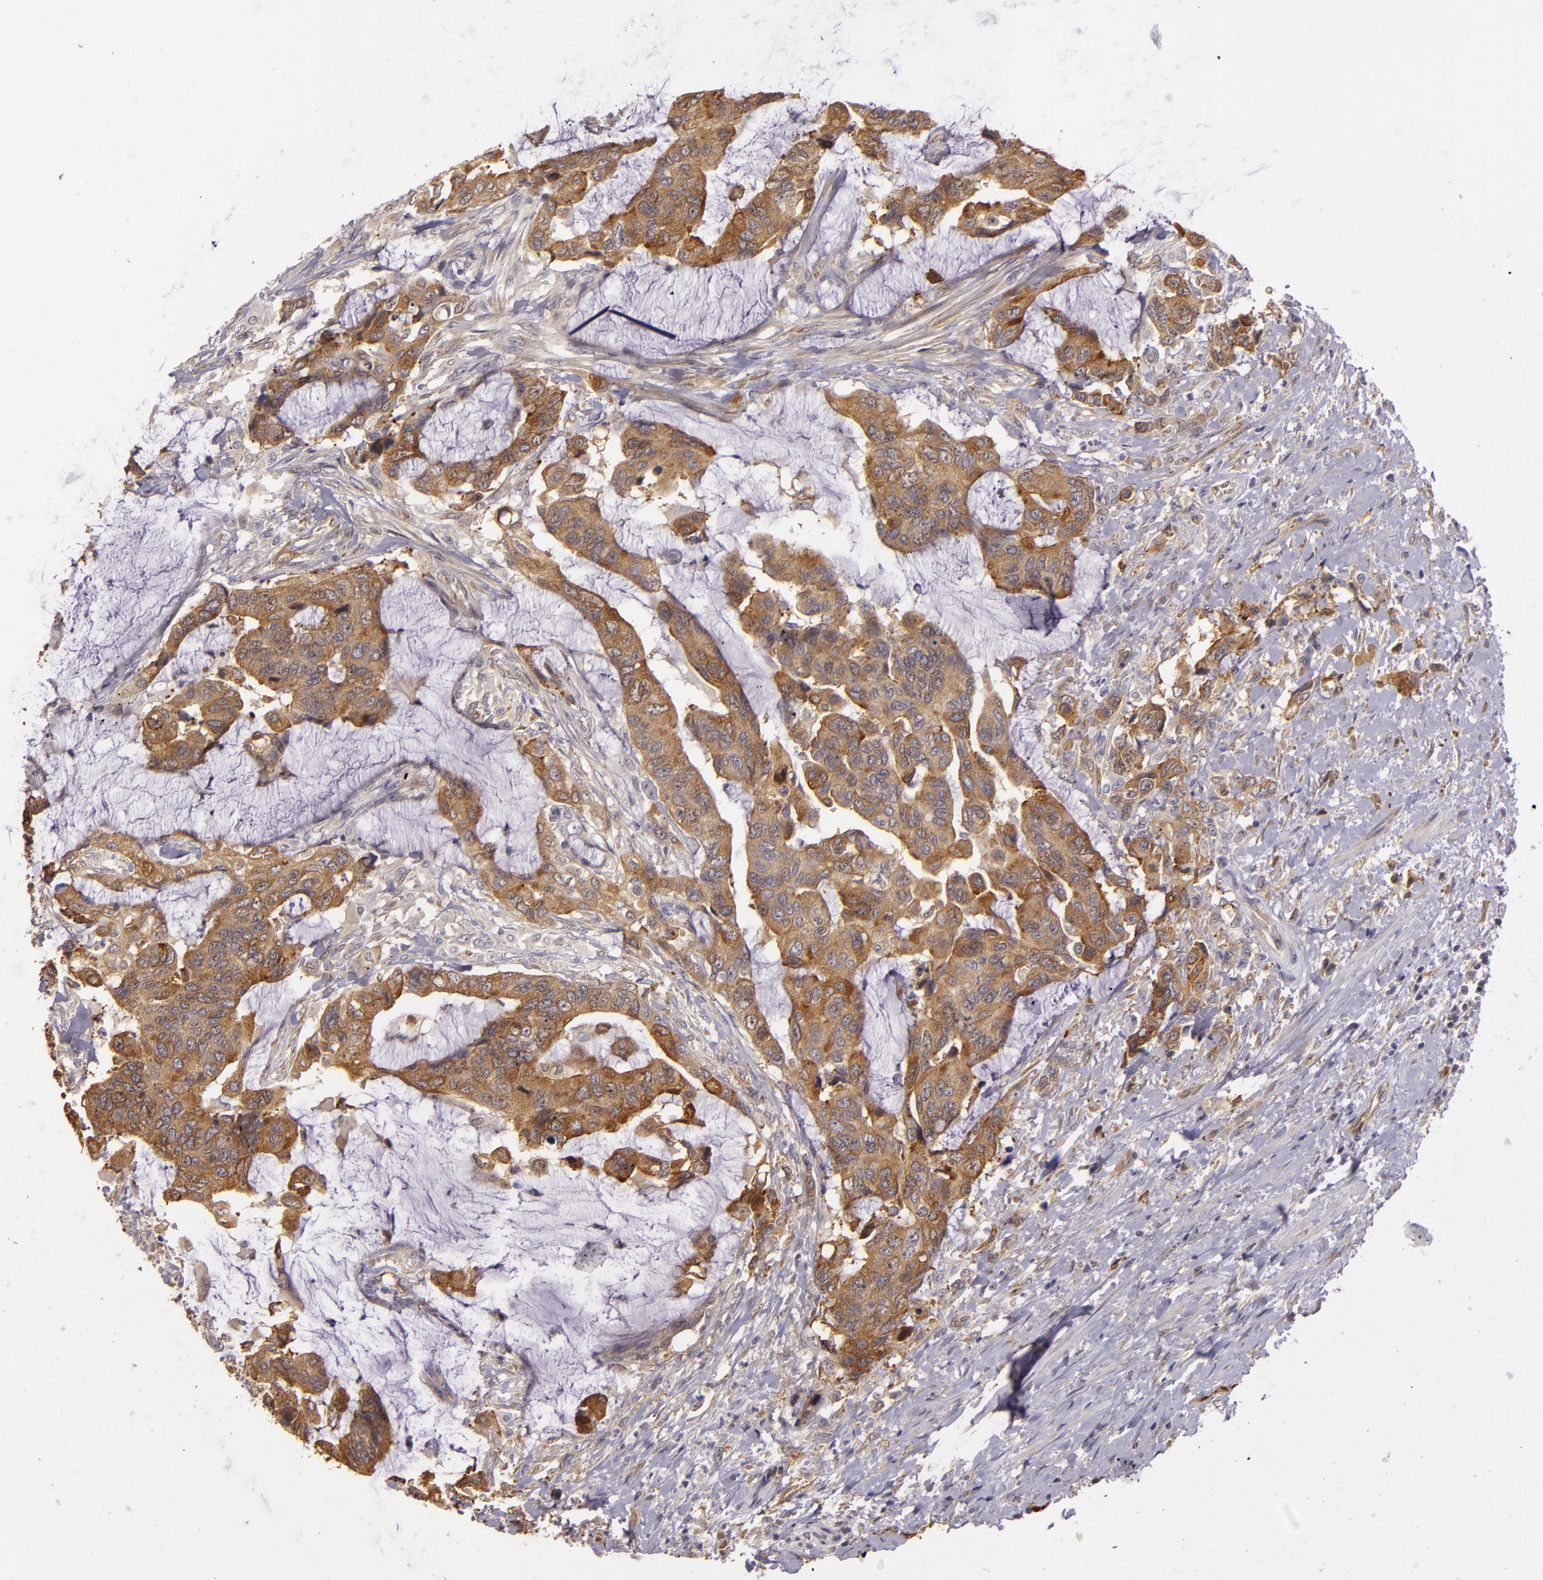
{"staining": {"intensity": "moderate", "quantity": ">75%", "location": "cytoplasmic/membranous"}, "tissue": "colorectal cancer", "cell_type": "Tumor cells", "image_type": "cancer", "snomed": [{"axis": "morphology", "description": "Adenocarcinoma, NOS"}, {"axis": "topography", "description": "Rectum"}], "caption": "A brown stain labels moderate cytoplasmic/membranous staining of a protein in colorectal adenocarcinoma tumor cells.", "gene": "SYTL4", "patient": {"sex": "female", "age": 59}}